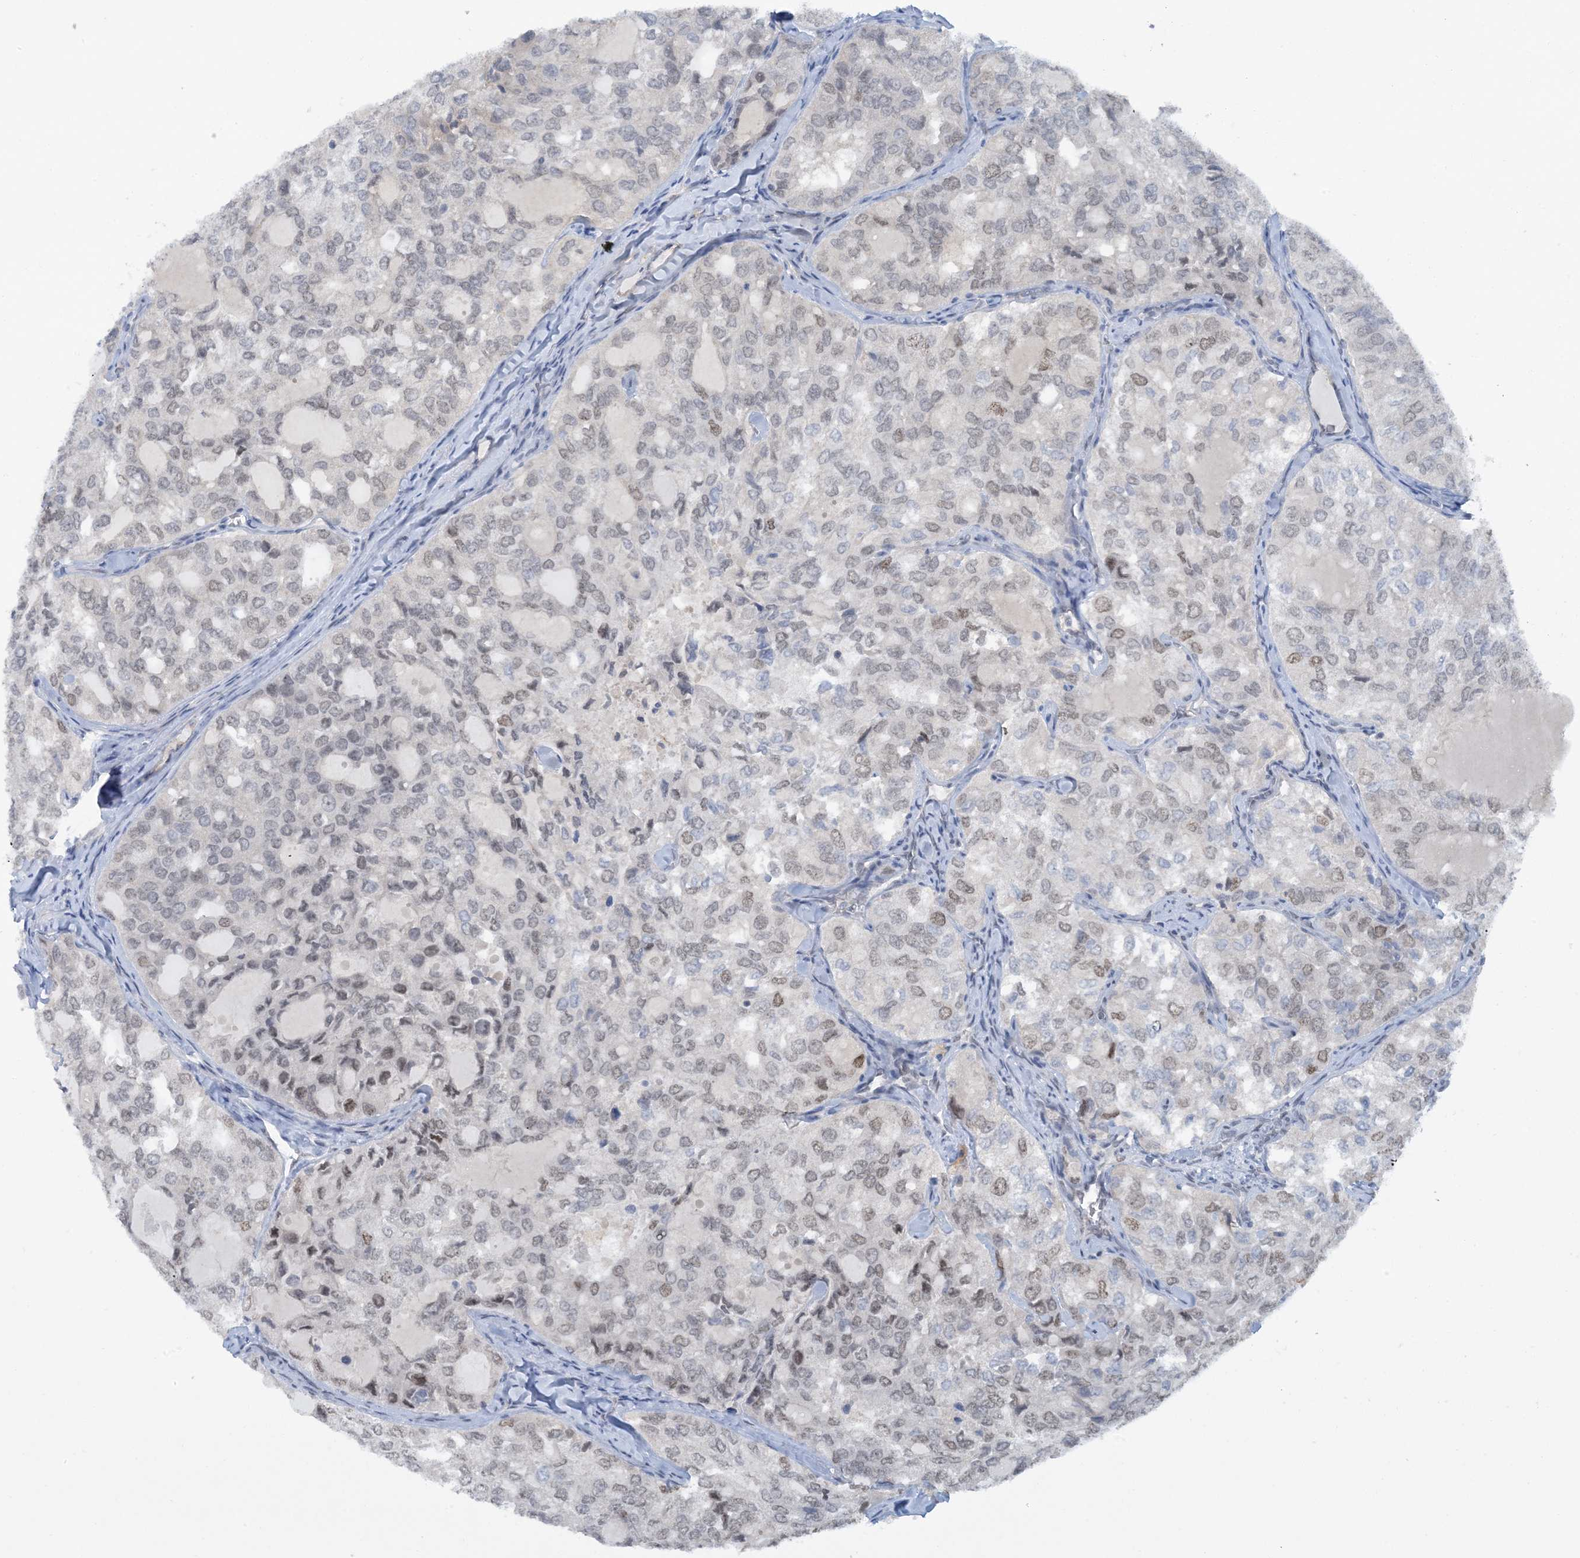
{"staining": {"intensity": "weak", "quantity": "<25%", "location": "nuclear"}, "tissue": "thyroid cancer", "cell_type": "Tumor cells", "image_type": "cancer", "snomed": [{"axis": "morphology", "description": "Follicular adenoma carcinoma, NOS"}, {"axis": "topography", "description": "Thyroid gland"}], "caption": "There is no significant positivity in tumor cells of thyroid follicular adenoma carcinoma.", "gene": "ACYP2", "patient": {"sex": "male", "age": 75}}